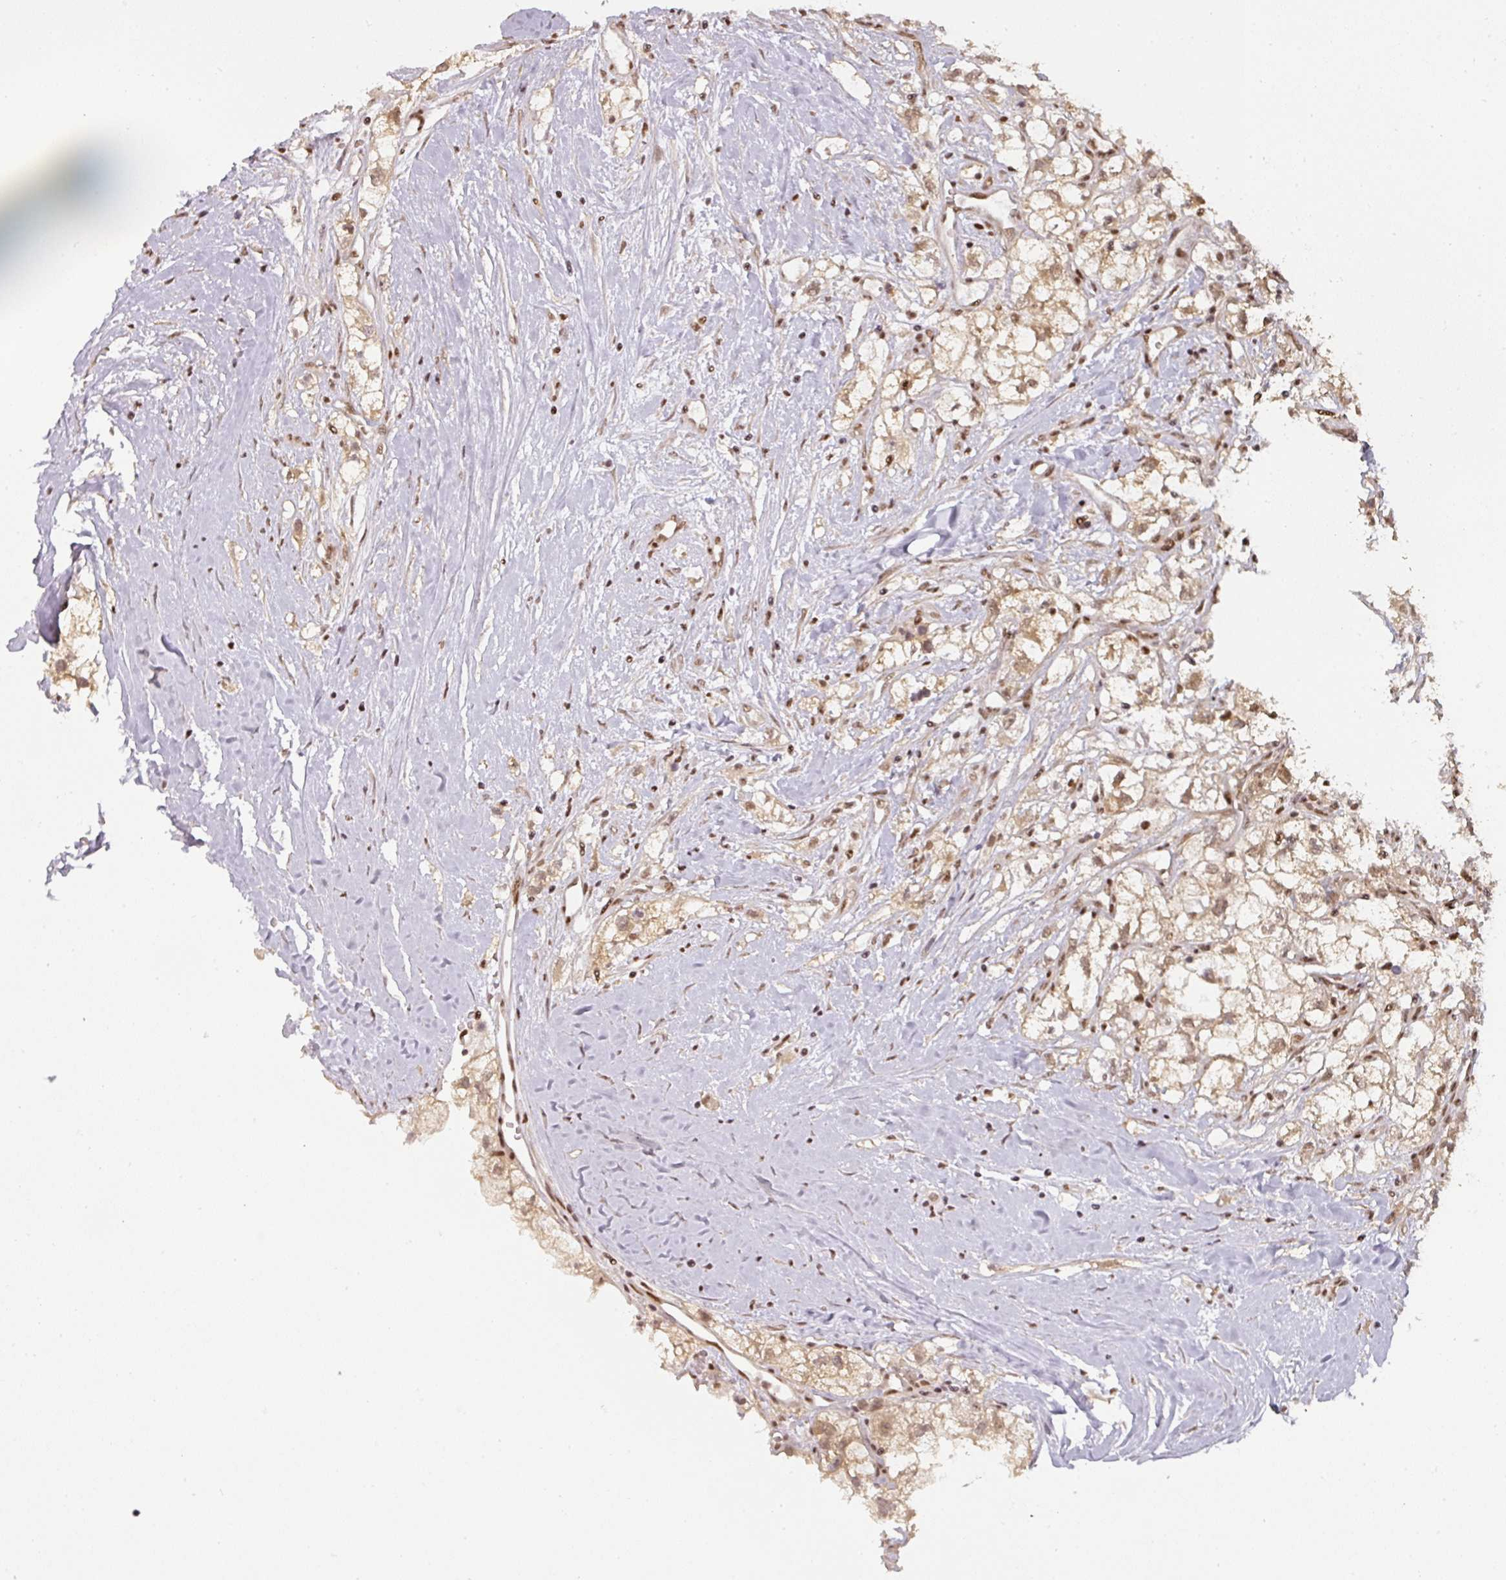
{"staining": {"intensity": "moderate", "quantity": ">75%", "location": "cytoplasmic/membranous,nuclear"}, "tissue": "renal cancer", "cell_type": "Tumor cells", "image_type": "cancer", "snomed": [{"axis": "morphology", "description": "Adenocarcinoma, NOS"}, {"axis": "topography", "description": "Kidney"}], "caption": "High-power microscopy captured an immunohistochemistry (IHC) photomicrograph of renal cancer, revealing moderate cytoplasmic/membranous and nuclear staining in about >75% of tumor cells. The protein of interest is stained brown, and the nuclei are stained in blue (DAB (3,3'-diaminobenzidine) IHC with brightfield microscopy, high magnification).", "gene": "GPRIN2", "patient": {"sex": "male", "age": 59}}